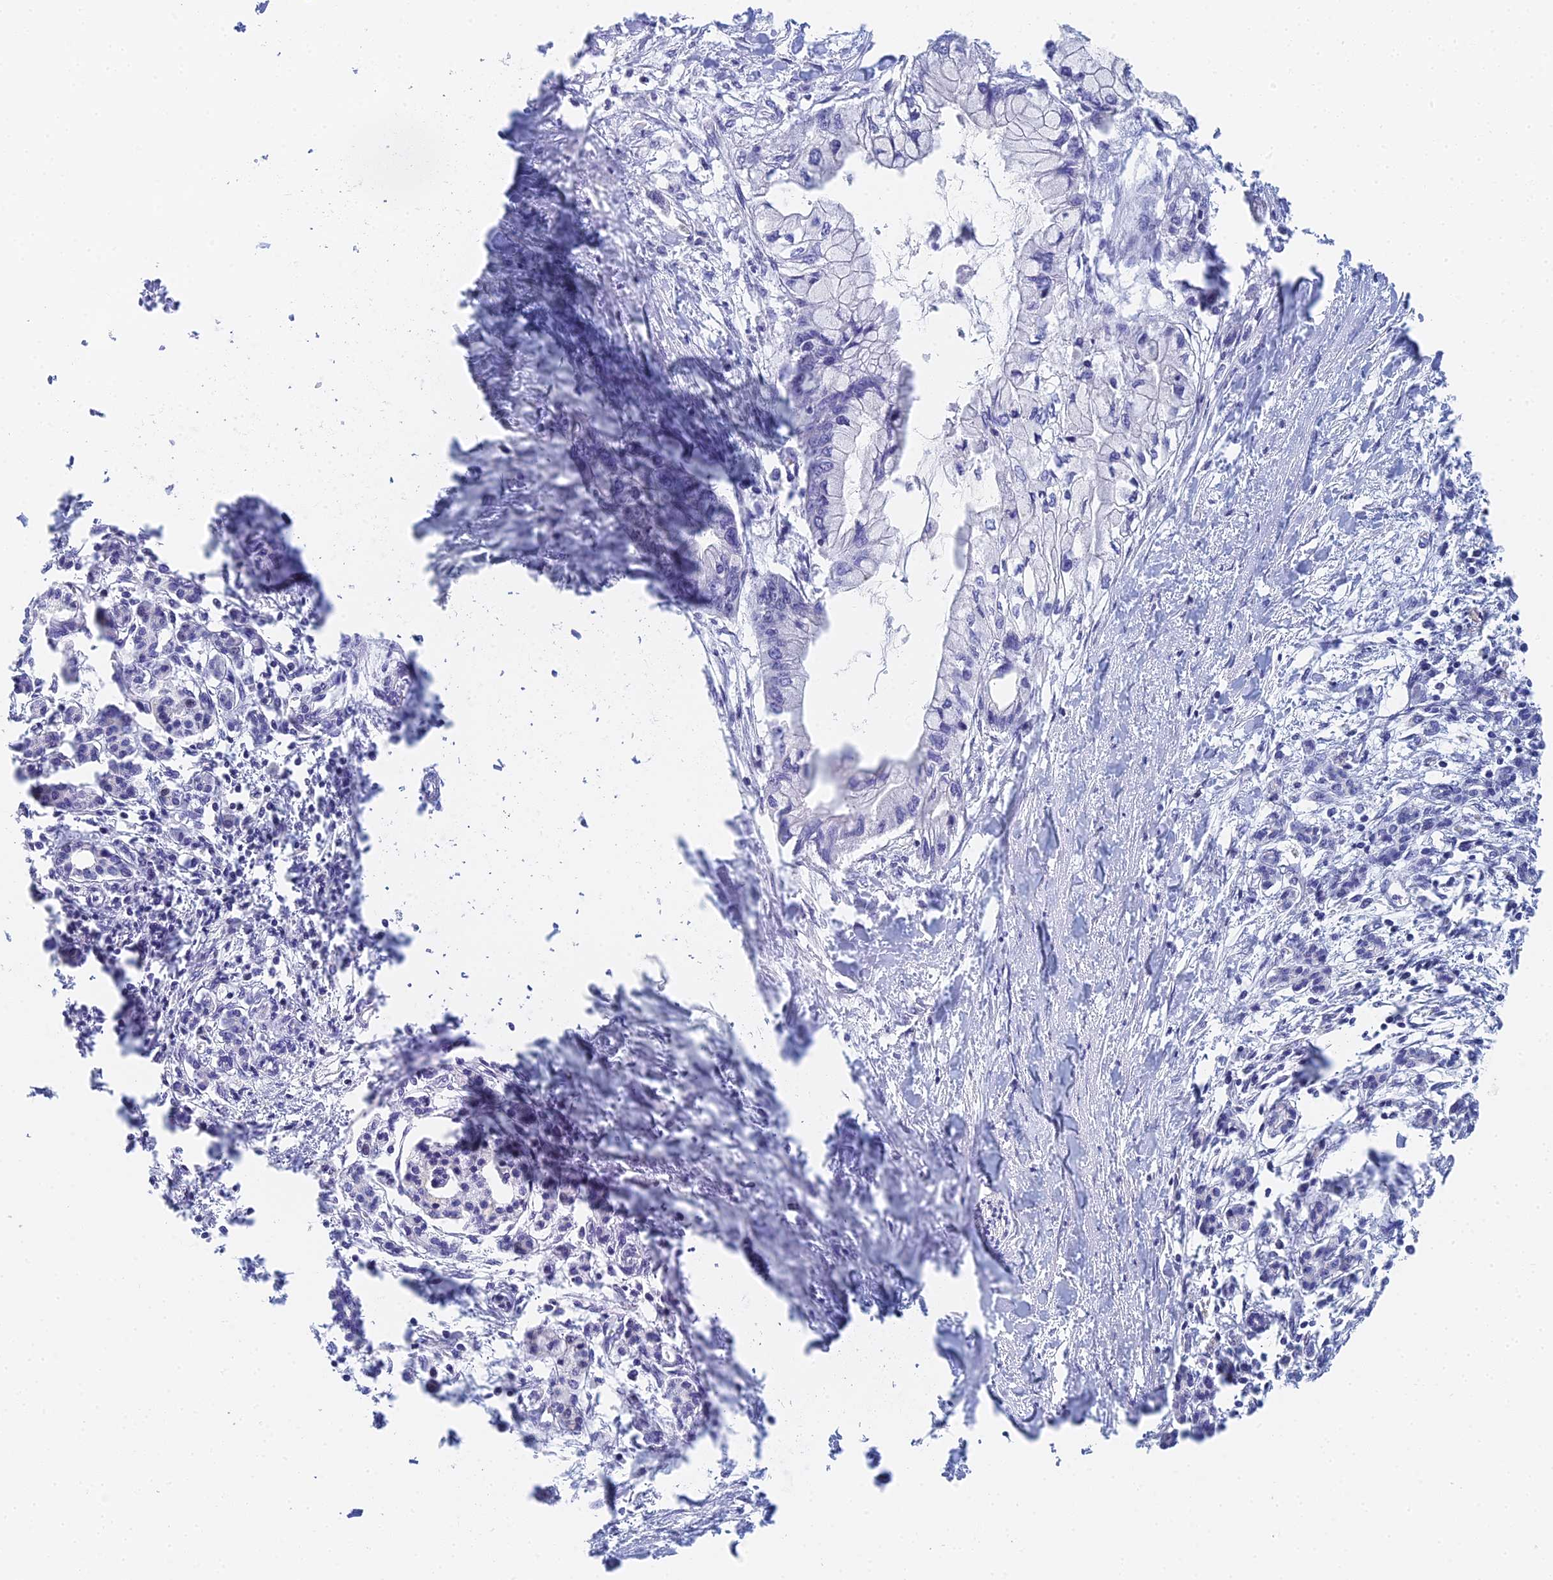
{"staining": {"intensity": "negative", "quantity": "none", "location": "none"}, "tissue": "pancreatic cancer", "cell_type": "Tumor cells", "image_type": "cancer", "snomed": [{"axis": "morphology", "description": "Adenocarcinoma, NOS"}, {"axis": "topography", "description": "Pancreas"}], "caption": "Image shows no protein staining in tumor cells of pancreatic adenocarcinoma tissue.", "gene": "MCM2", "patient": {"sex": "male", "age": 48}}